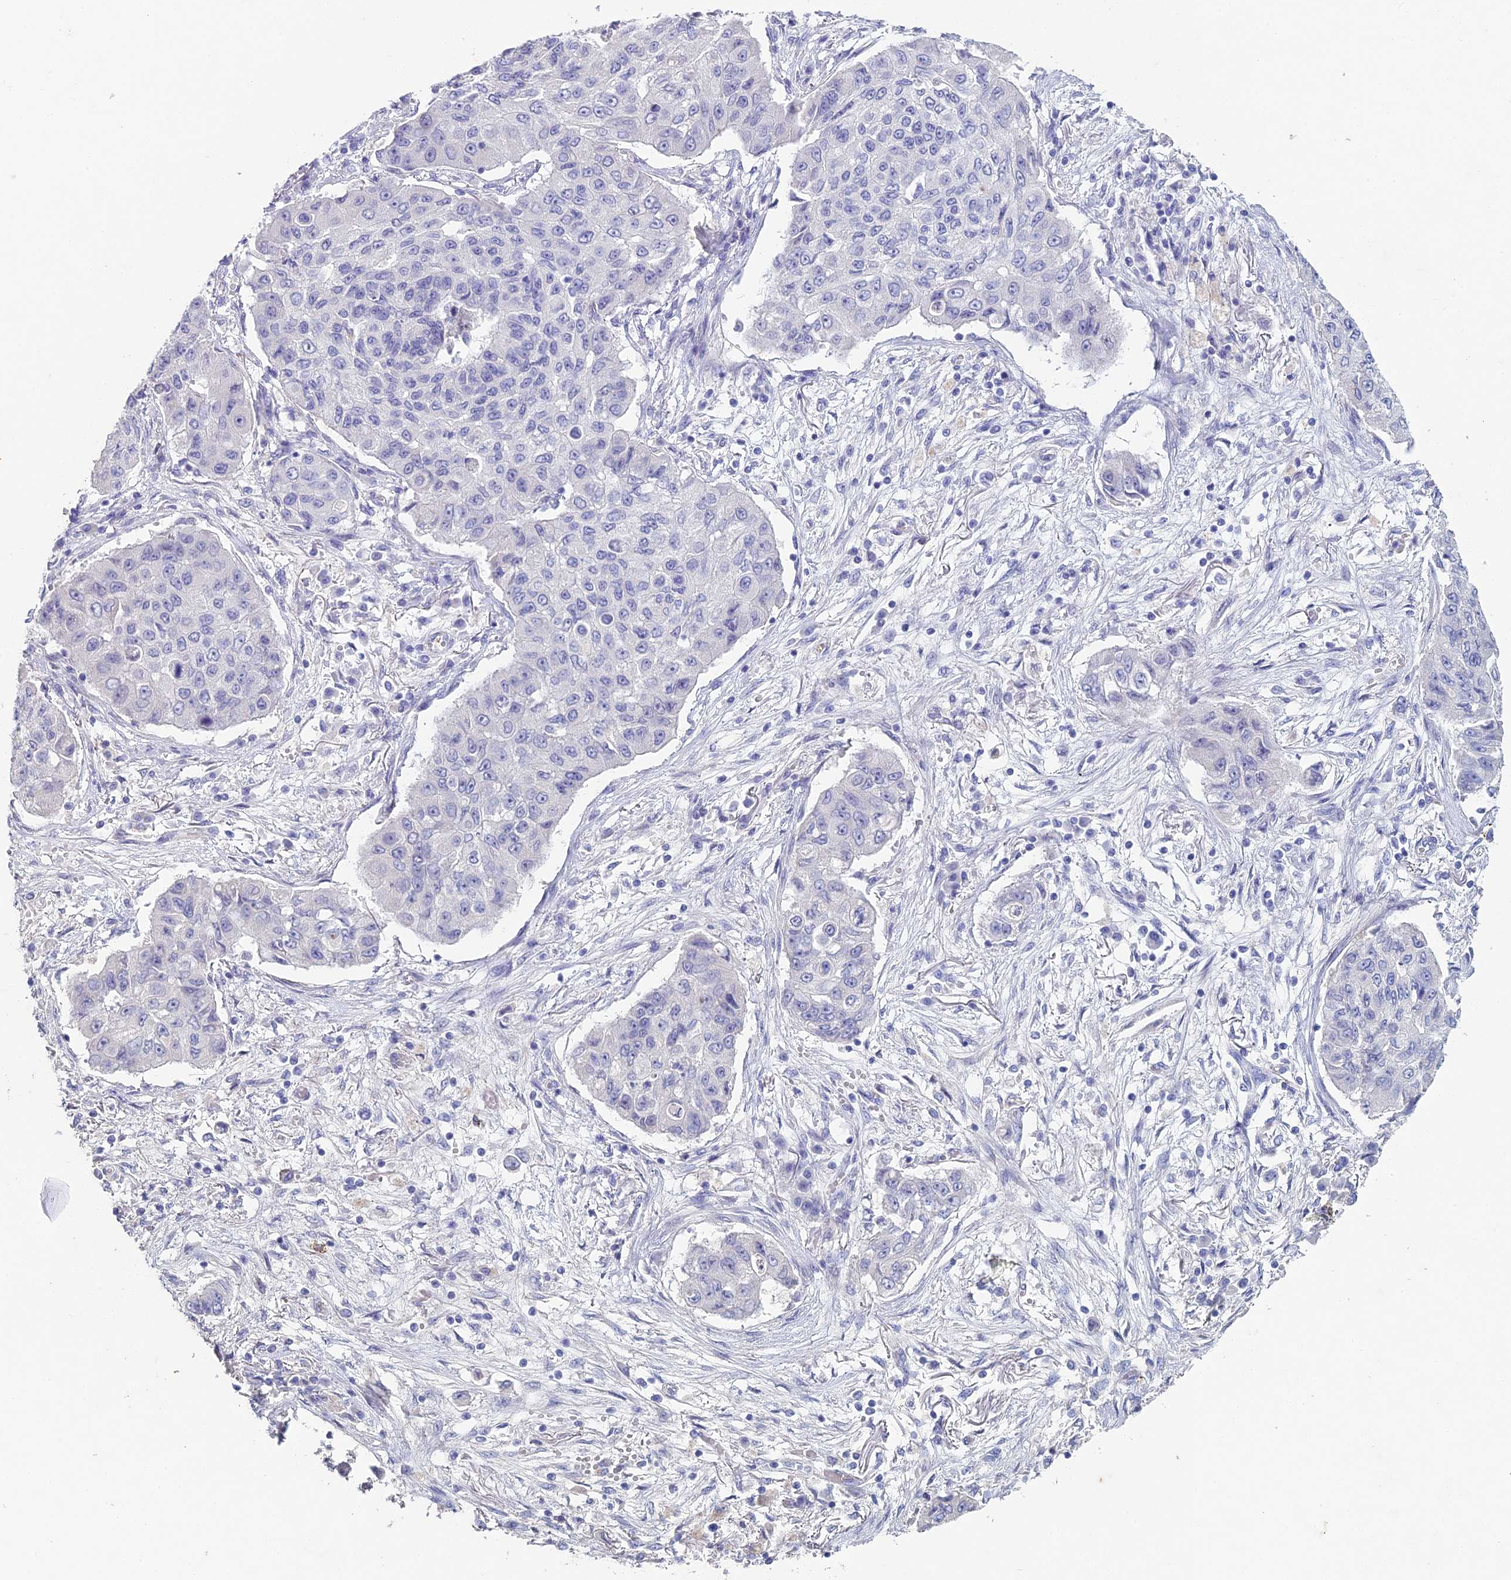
{"staining": {"intensity": "negative", "quantity": "none", "location": "none"}, "tissue": "lung cancer", "cell_type": "Tumor cells", "image_type": "cancer", "snomed": [{"axis": "morphology", "description": "Squamous cell carcinoma, NOS"}, {"axis": "topography", "description": "Lung"}], "caption": "IHC of lung cancer (squamous cell carcinoma) reveals no expression in tumor cells.", "gene": "NCAM1", "patient": {"sex": "male", "age": 74}}